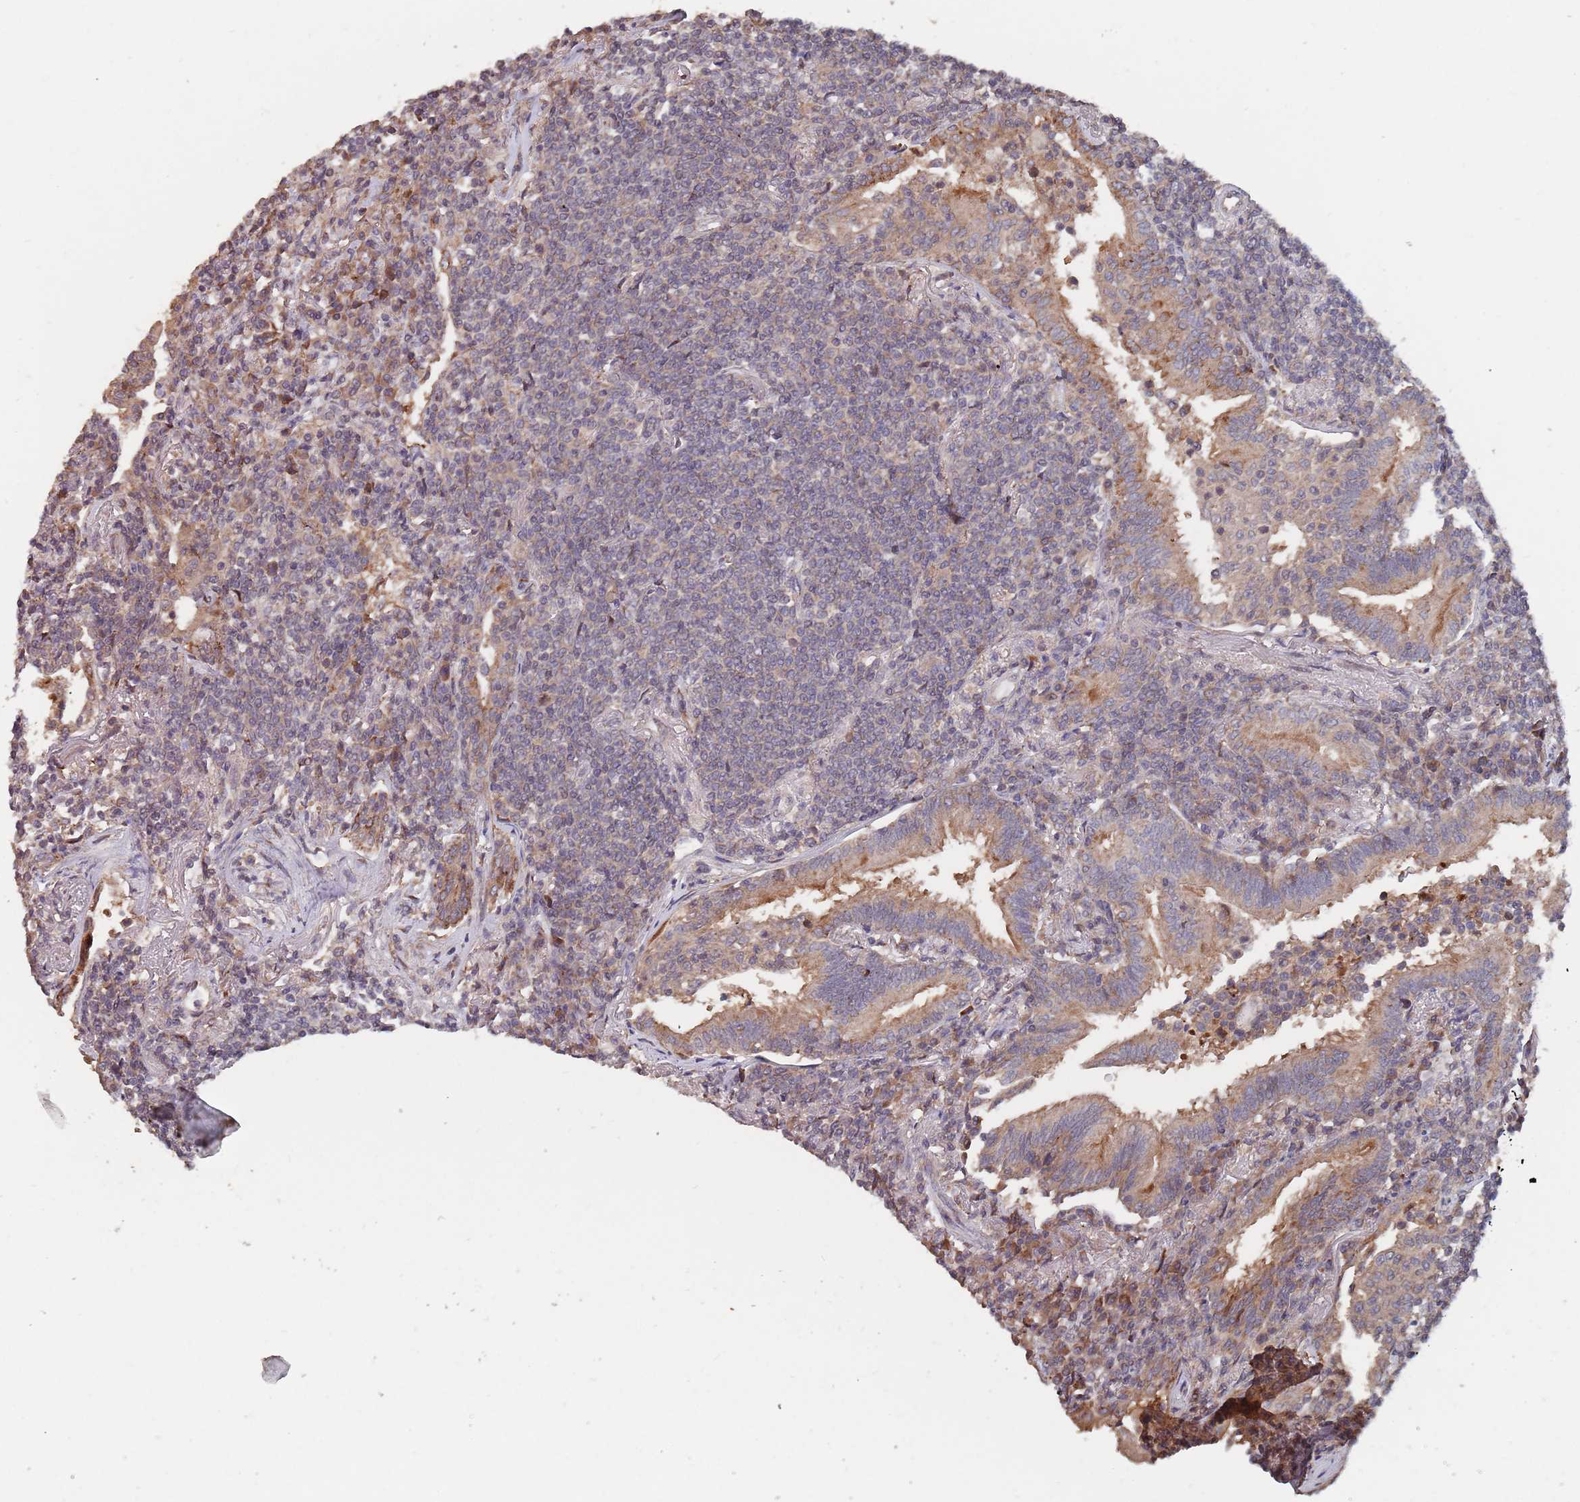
{"staining": {"intensity": "weak", "quantity": "<25%", "location": "cytoplasmic/membranous"}, "tissue": "lymphoma", "cell_type": "Tumor cells", "image_type": "cancer", "snomed": [{"axis": "morphology", "description": "Malignant lymphoma, non-Hodgkin's type, Low grade"}, {"axis": "topography", "description": "Lung"}], "caption": "Tumor cells are negative for brown protein staining in lymphoma.", "gene": "UNC45A", "patient": {"sex": "female", "age": 71}}